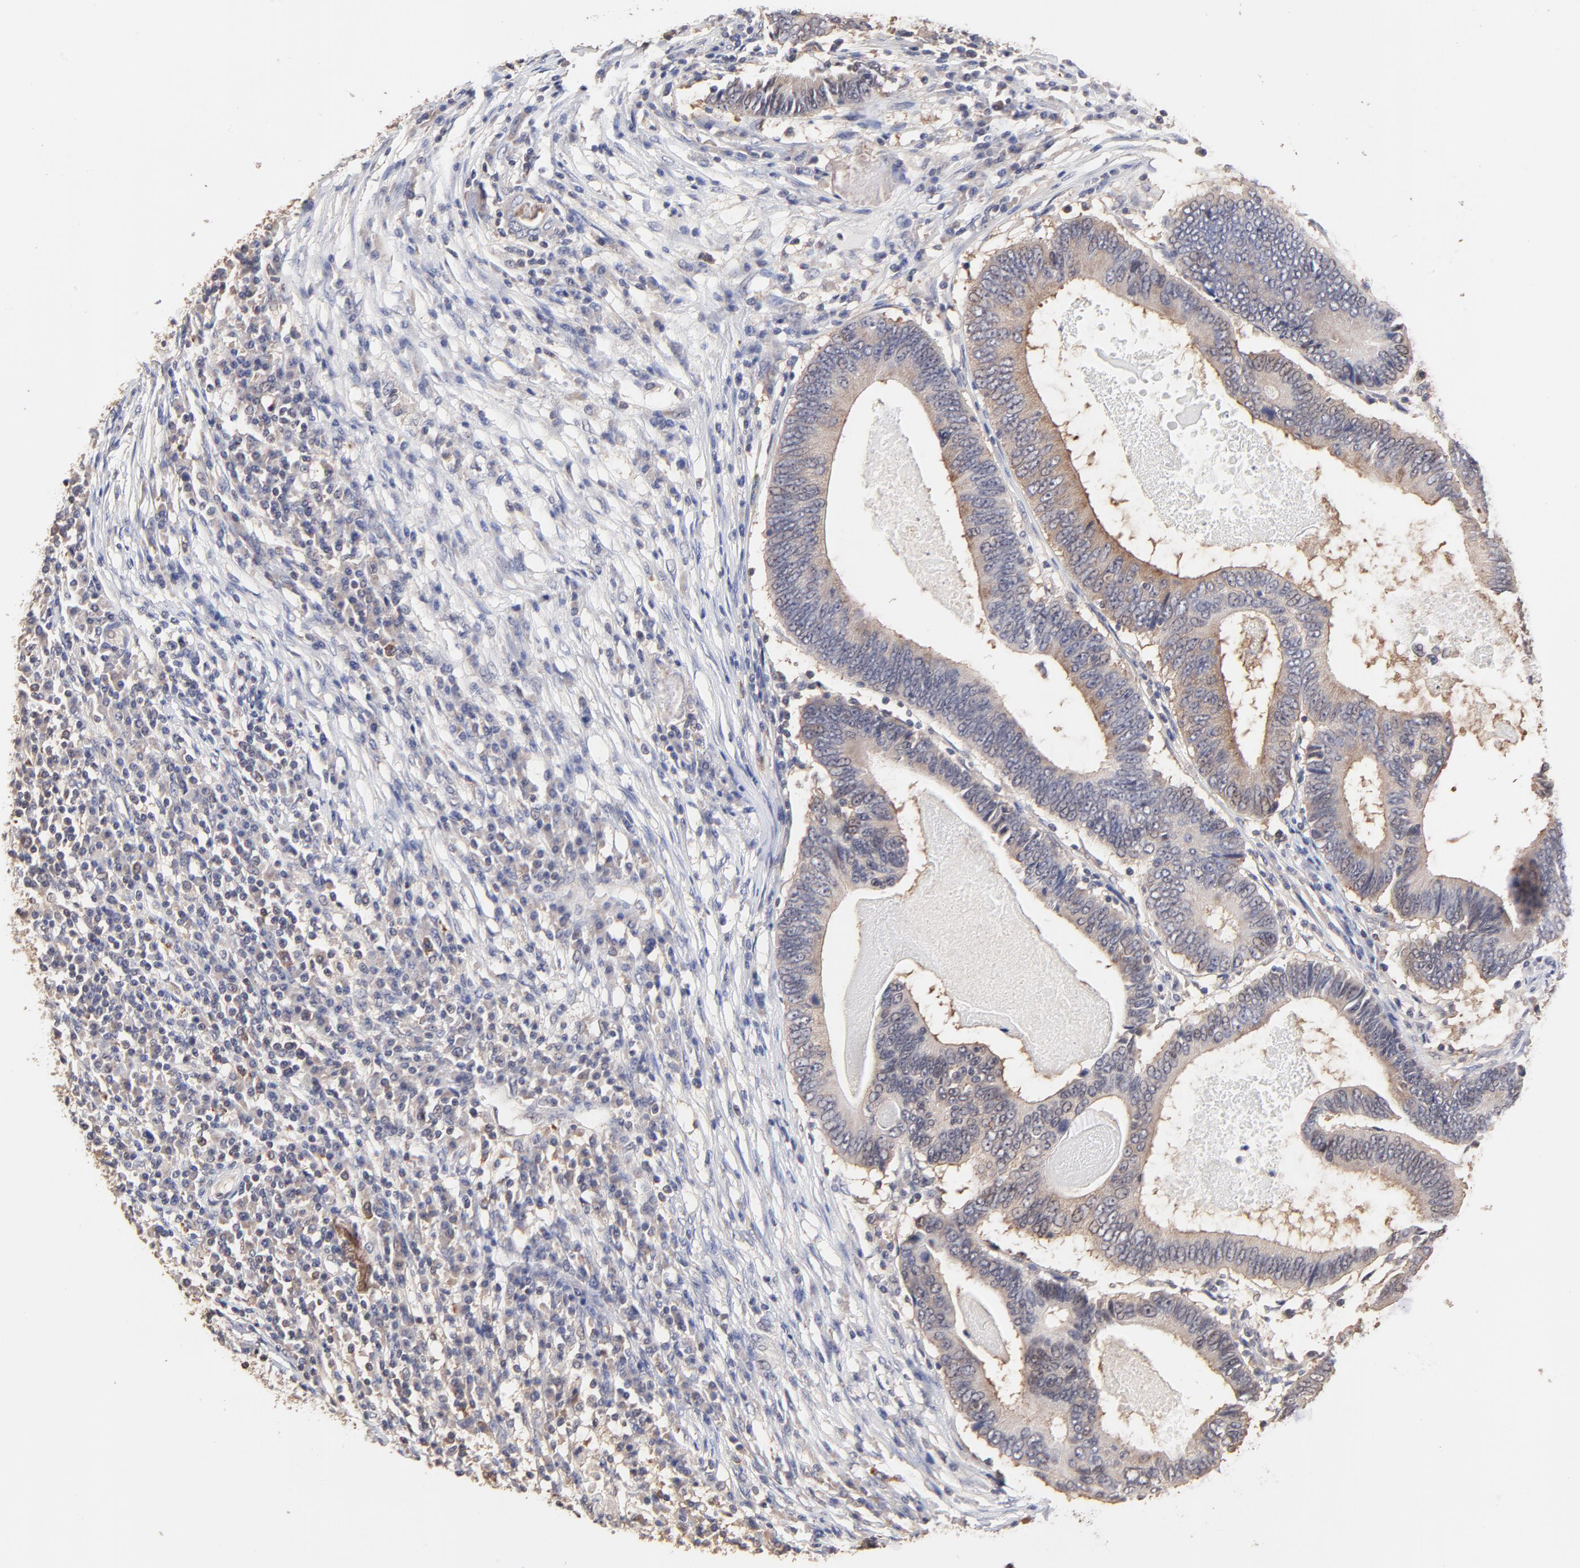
{"staining": {"intensity": "weak", "quantity": ">75%", "location": "cytoplasmic/membranous"}, "tissue": "colorectal cancer", "cell_type": "Tumor cells", "image_type": "cancer", "snomed": [{"axis": "morphology", "description": "Adenocarcinoma, NOS"}, {"axis": "topography", "description": "Colon"}], "caption": "Immunohistochemical staining of colorectal cancer shows weak cytoplasmic/membranous protein positivity in approximately >75% of tumor cells. (brown staining indicates protein expression, while blue staining denotes nuclei).", "gene": "CCT2", "patient": {"sex": "female", "age": 78}}